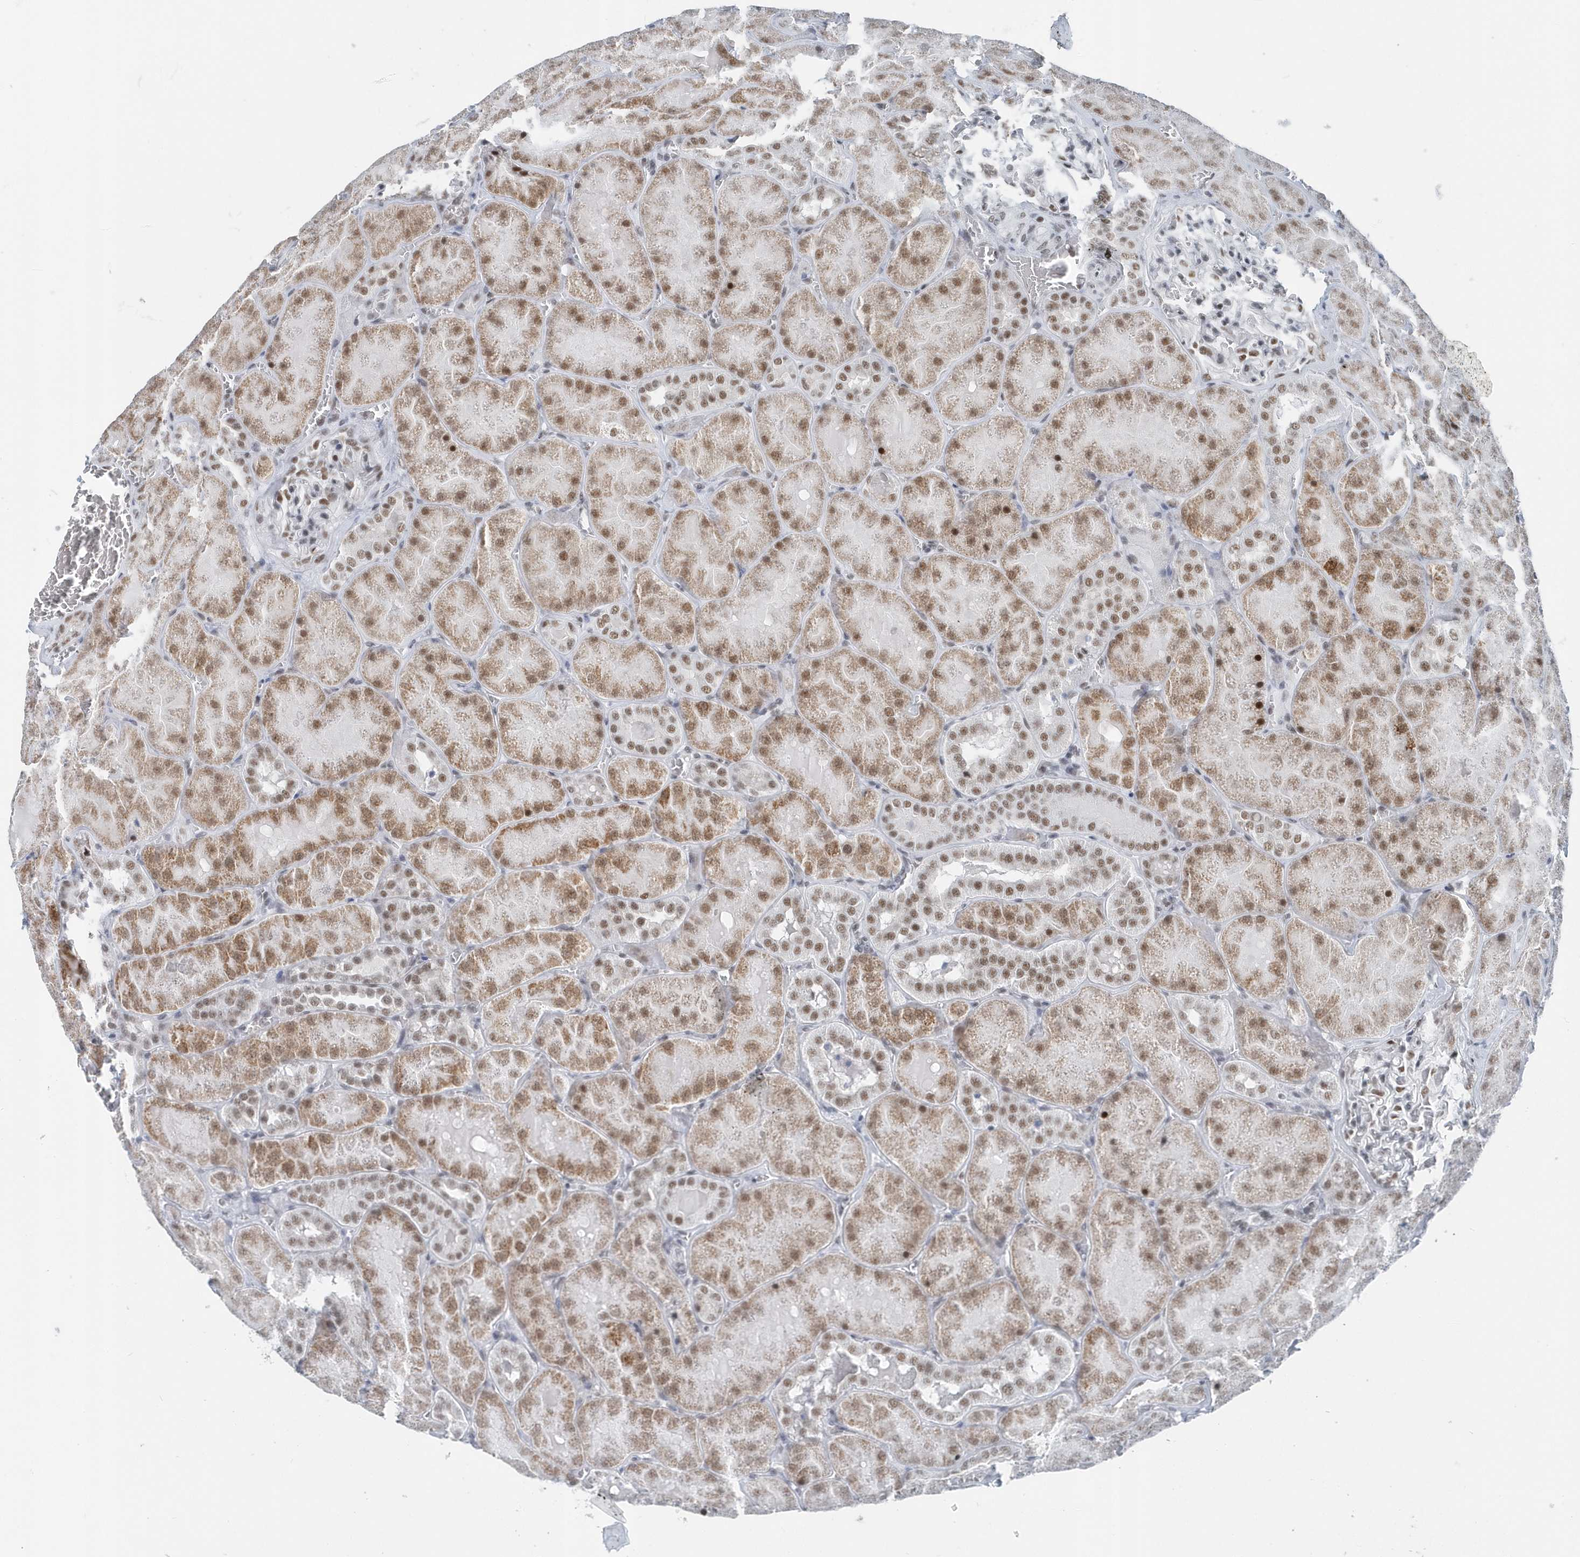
{"staining": {"intensity": "moderate", "quantity": "25%-75%", "location": "nuclear"}, "tissue": "kidney", "cell_type": "Cells in glomeruli", "image_type": "normal", "snomed": [{"axis": "morphology", "description": "Normal tissue, NOS"}, {"axis": "topography", "description": "Kidney"}], "caption": "Kidney stained for a protein (brown) demonstrates moderate nuclear positive positivity in approximately 25%-75% of cells in glomeruli.", "gene": "FIP1L1", "patient": {"sex": "male", "age": 28}}